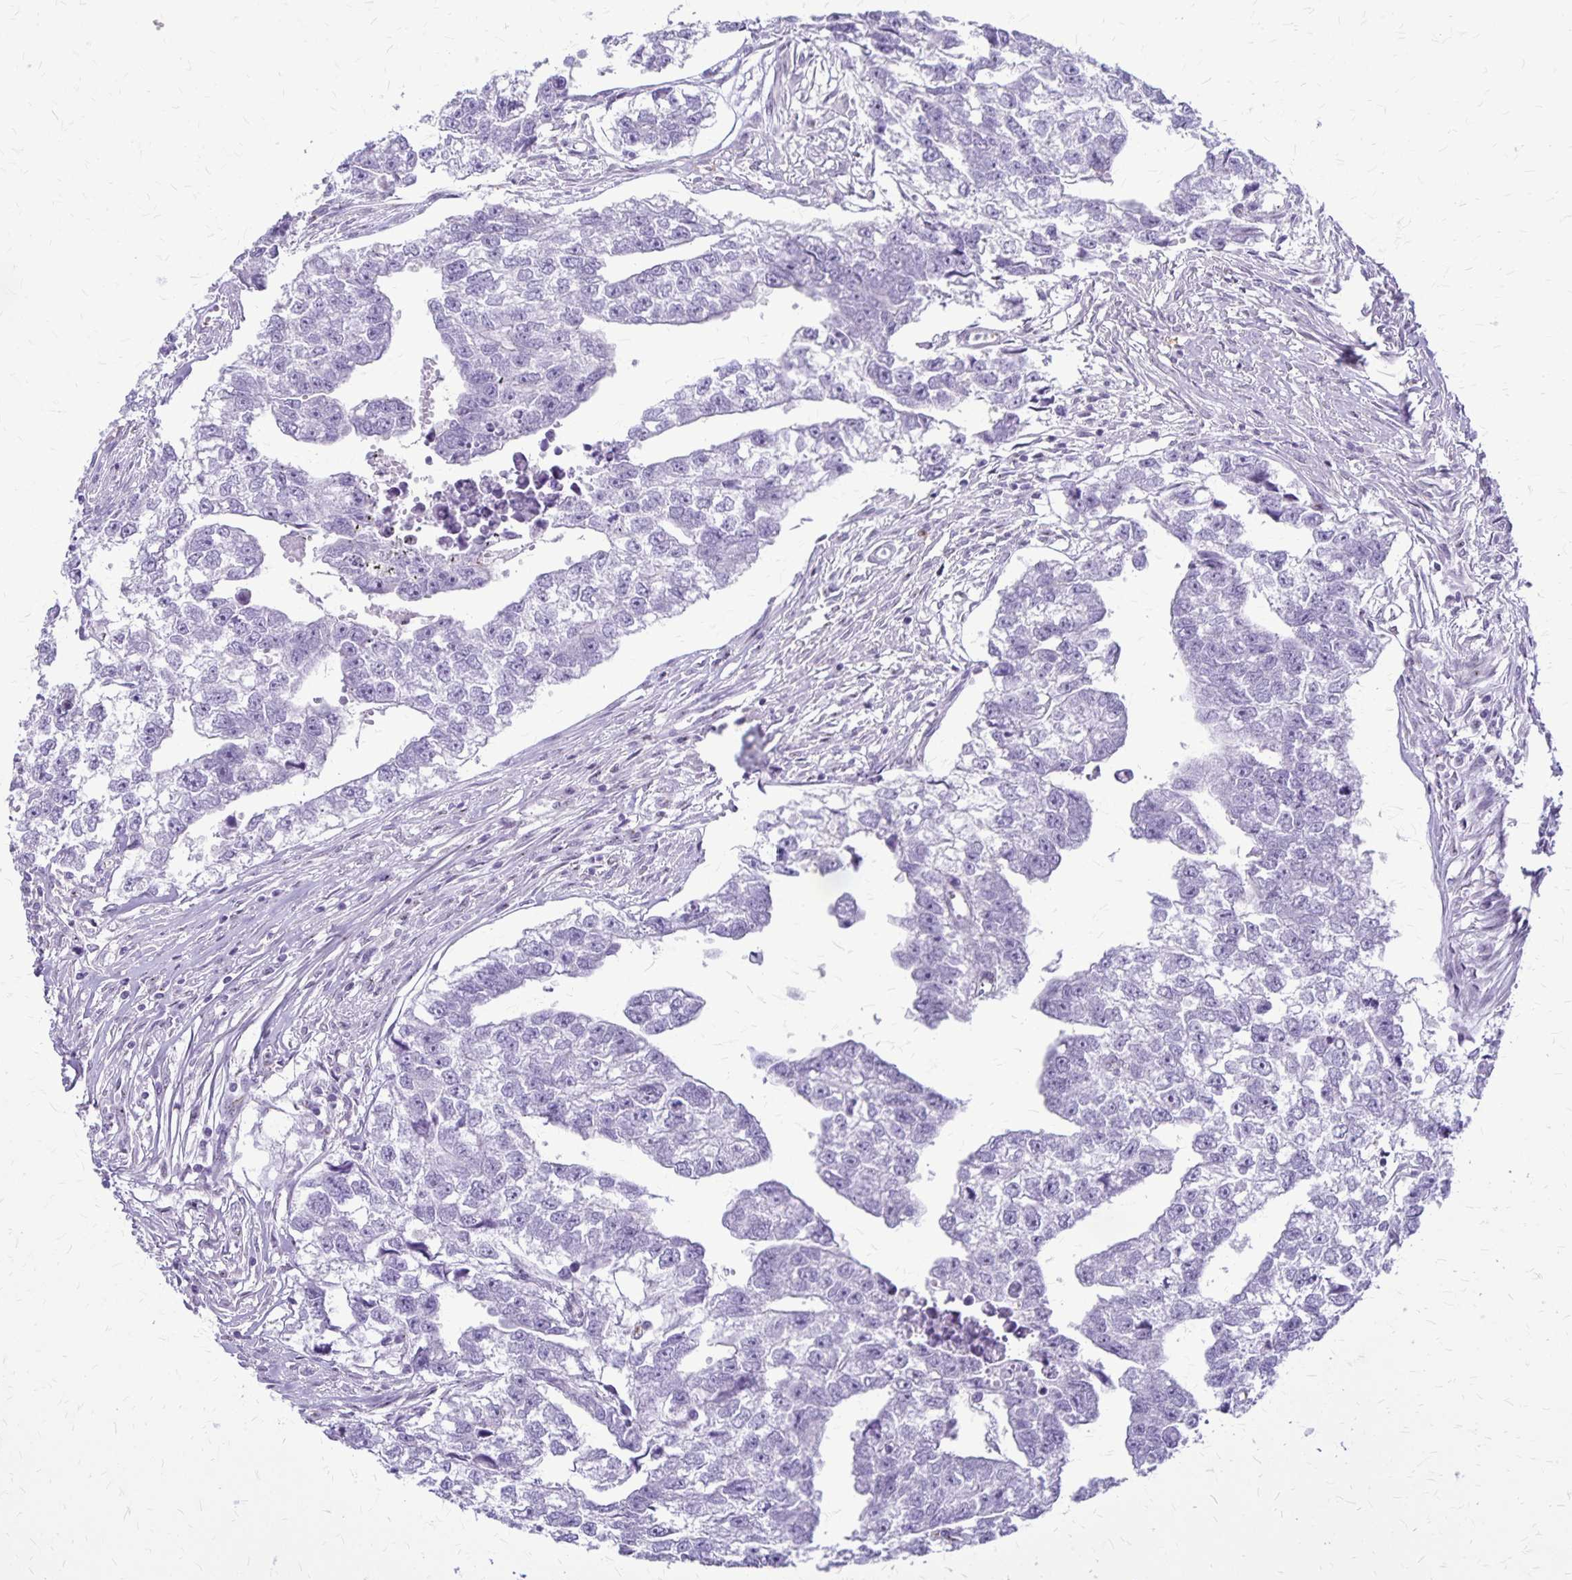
{"staining": {"intensity": "negative", "quantity": "none", "location": "none"}, "tissue": "testis cancer", "cell_type": "Tumor cells", "image_type": "cancer", "snomed": [{"axis": "morphology", "description": "Carcinoma, Embryonal, NOS"}, {"axis": "morphology", "description": "Teratoma, malignant, NOS"}, {"axis": "topography", "description": "Testis"}], "caption": "This is a image of immunohistochemistry staining of testis cancer (malignant teratoma), which shows no staining in tumor cells.", "gene": "GP9", "patient": {"sex": "male", "age": 44}}